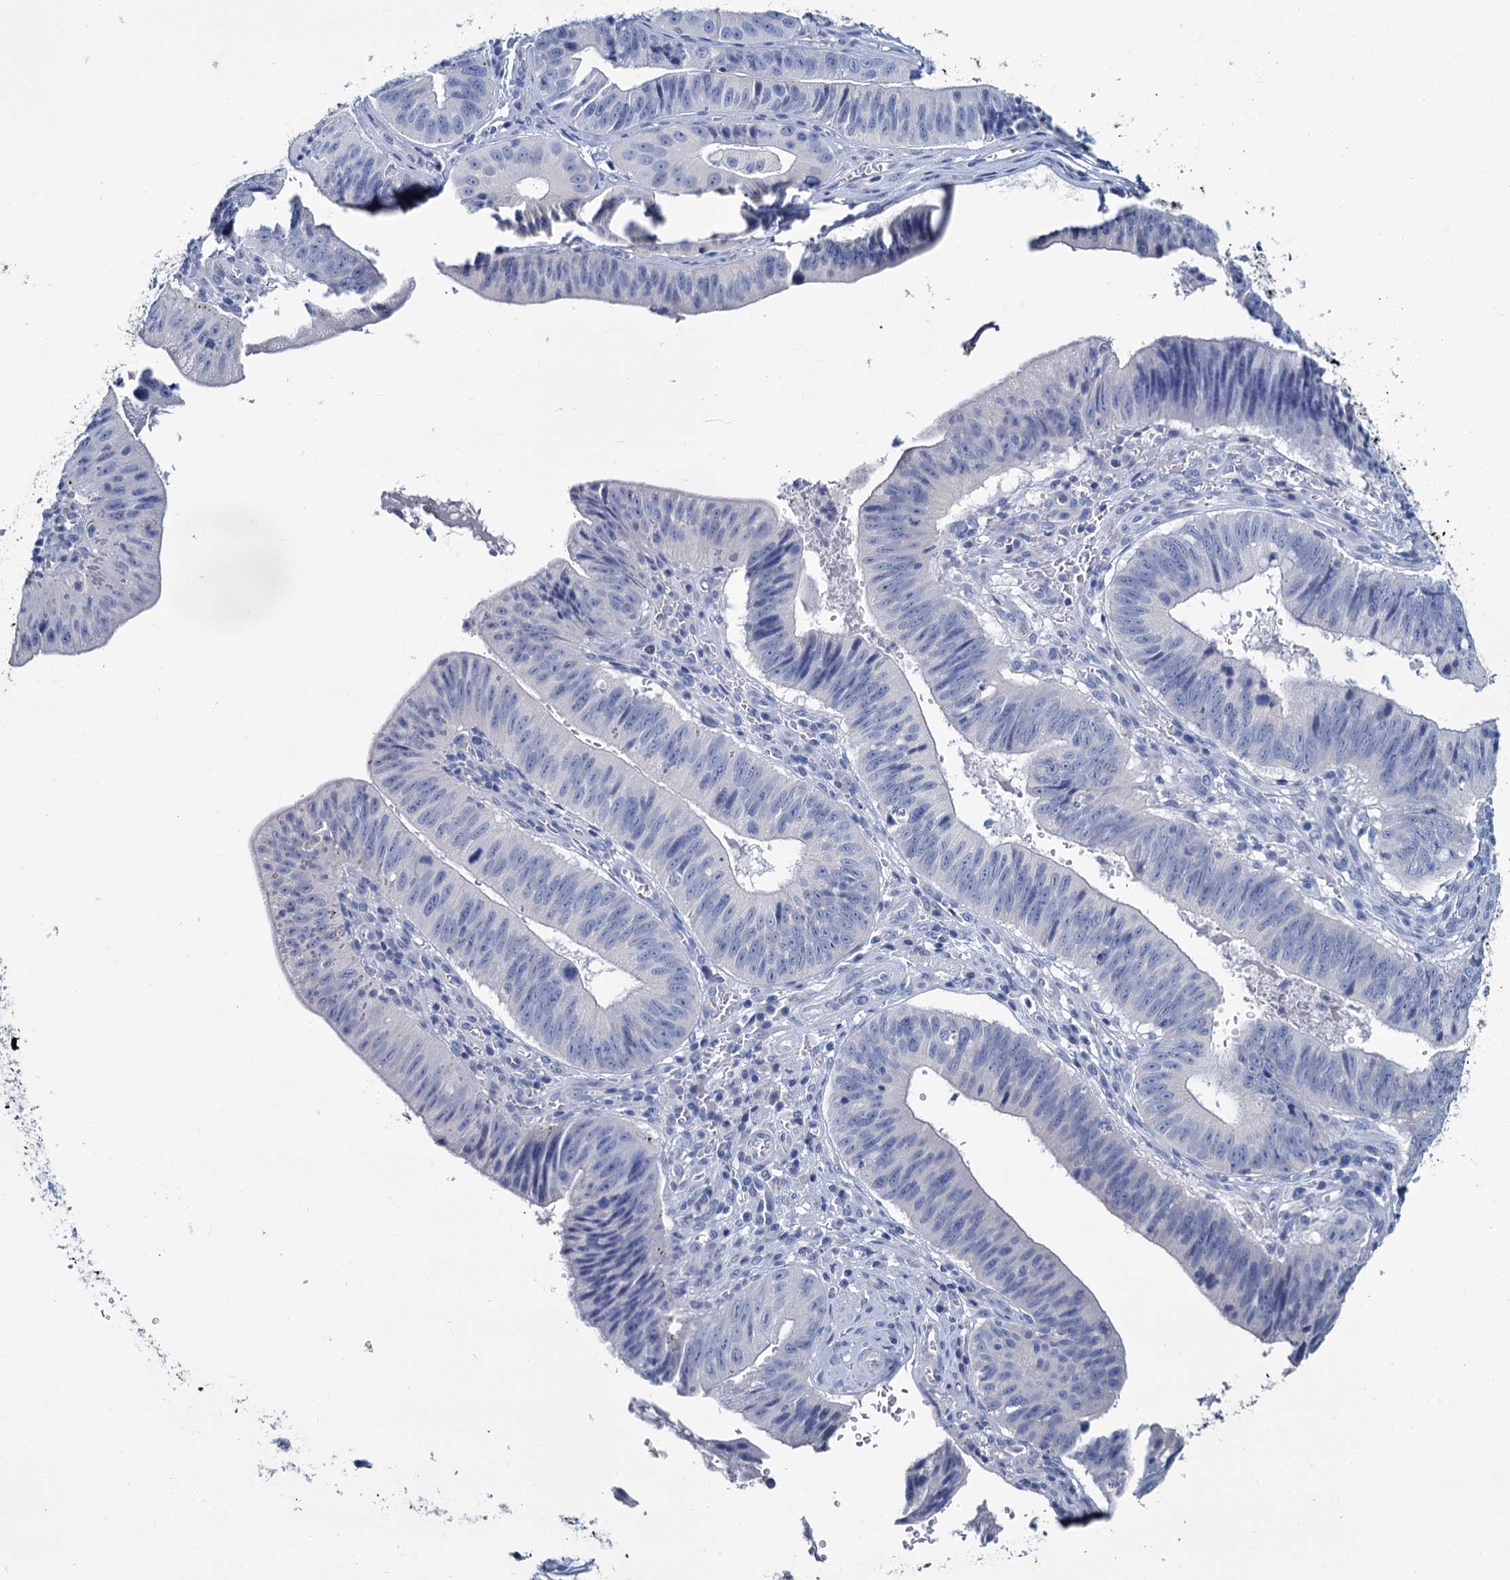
{"staining": {"intensity": "negative", "quantity": "none", "location": "none"}, "tissue": "stomach cancer", "cell_type": "Tumor cells", "image_type": "cancer", "snomed": [{"axis": "morphology", "description": "Adenocarcinoma, NOS"}, {"axis": "topography", "description": "Stomach"}], "caption": "This is an immunohistochemistry (IHC) photomicrograph of stomach cancer (adenocarcinoma). There is no positivity in tumor cells.", "gene": "SNCB", "patient": {"sex": "male", "age": 59}}